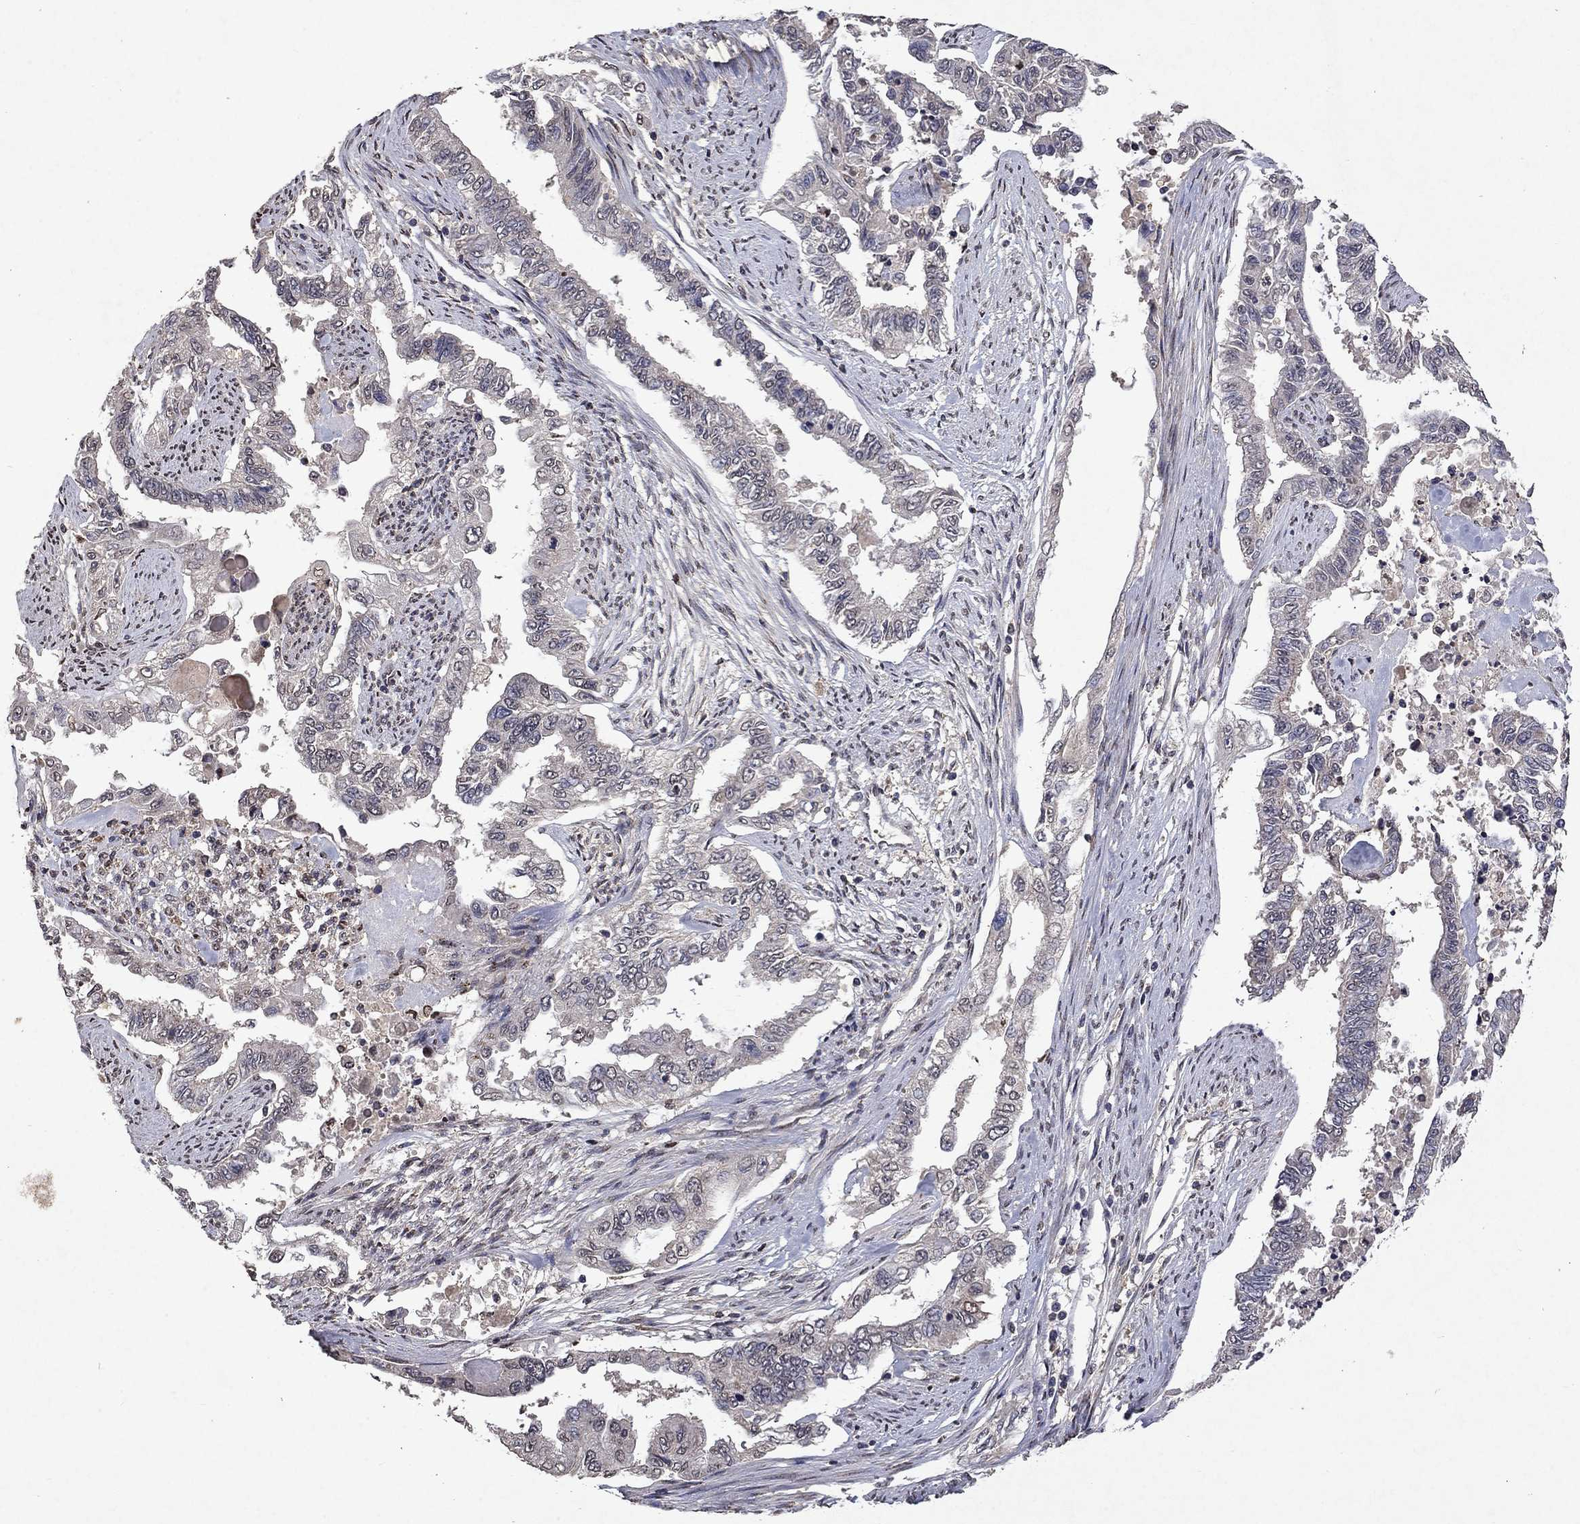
{"staining": {"intensity": "negative", "quantity": "none", "location": "none"}, "tissue": "endometrial cancer", "cell_type": "Tumor cells", "image_type": "cancer", "snomed": [{"axis": "morphology", "description": "Adenocarcinoma, NOS"}, {"axis": "topography", "description": "Uterus"}], "caption": "Immunohistochemistry image of neoplastic tissue: human adenocarcinoma (endometrial) stained with DAB reveals no significant protein expression in tumor cells.", "gene": "TTC38", "patient": {"sex": "female", "age": 59}}